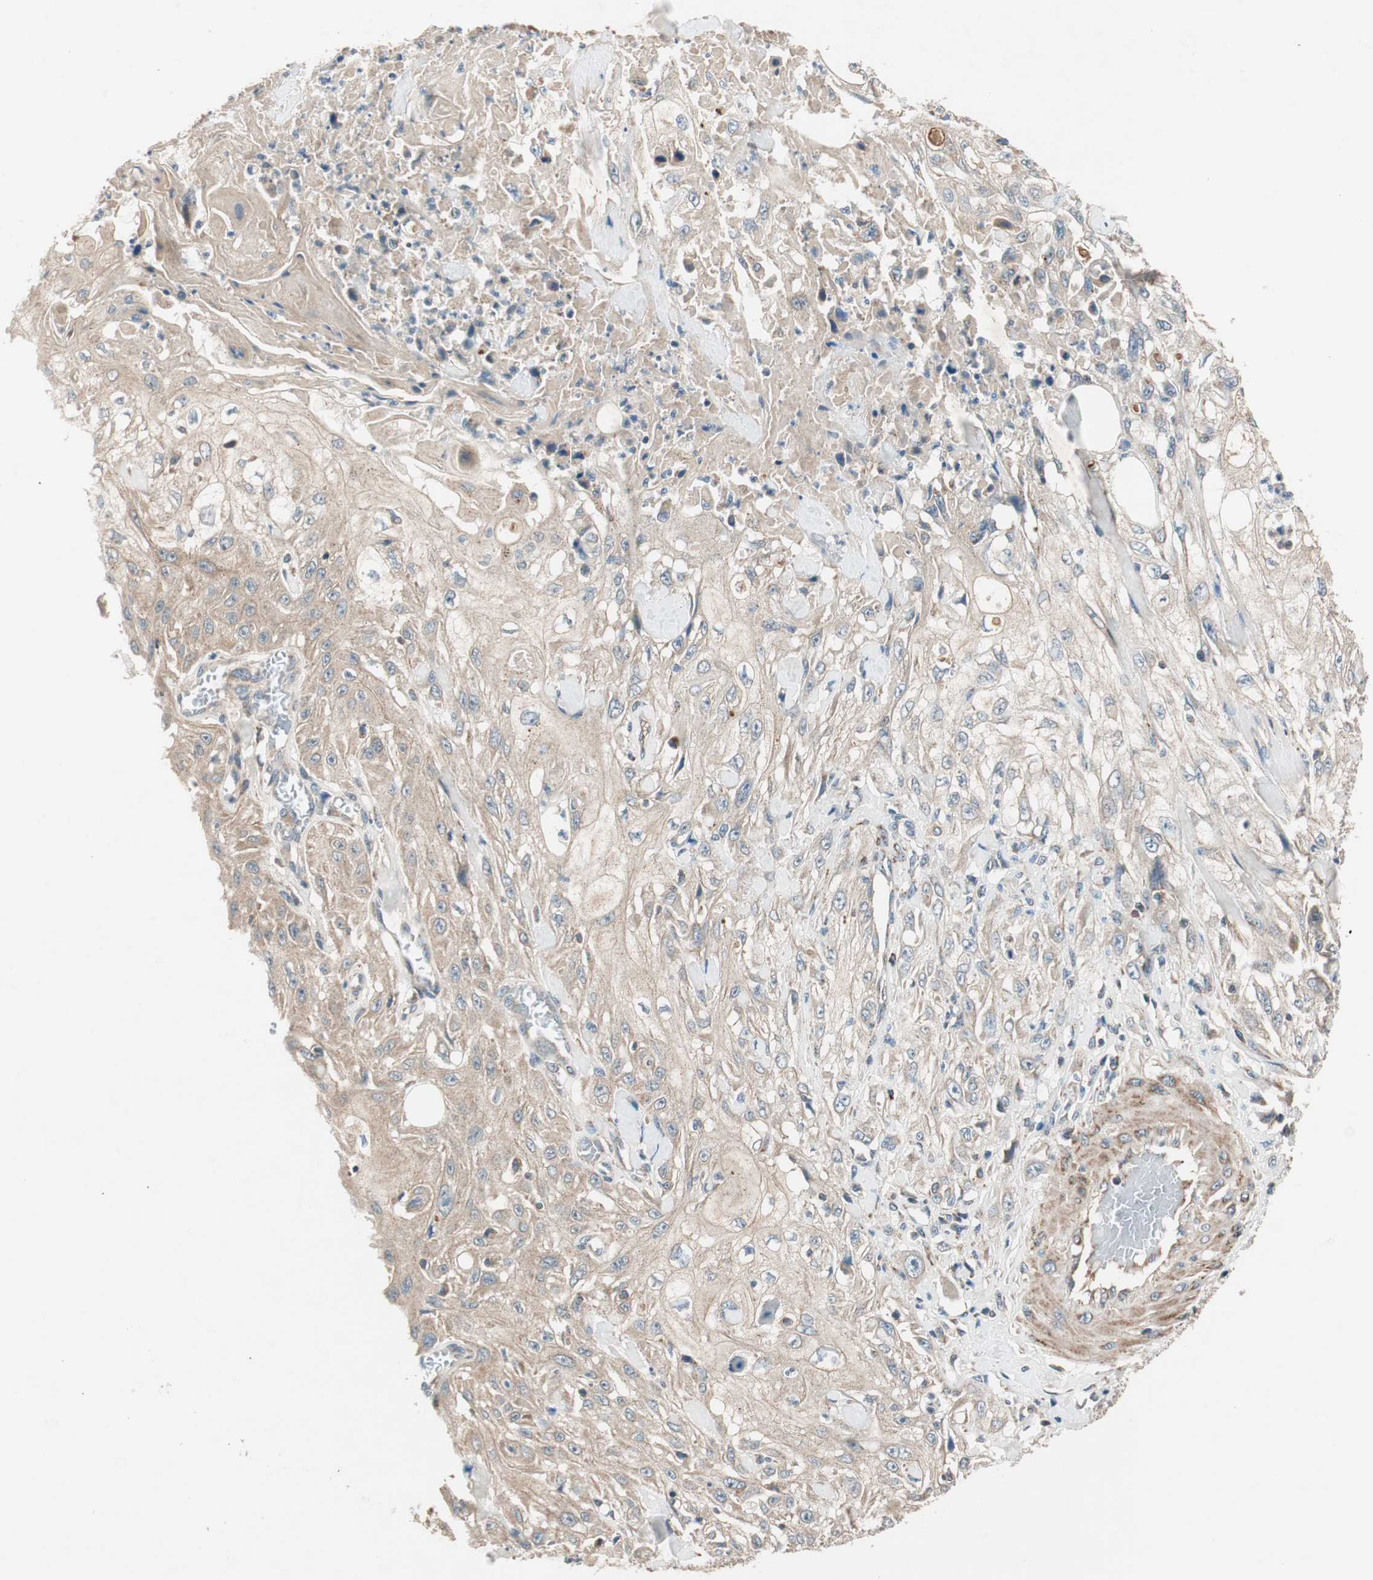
{"staining": {"intensity": "weak", "quantity": "25%-75%", "location": "cytoplasmic/membranous"}, "tissue": "skin cancer", "cell_type": "Tumor cells", "image_type": "cancer", "snomed": [{"axis": "morphology", "description": "Squamous cell carcinoma, NOS"}, {"axis": "morphology", "description": "Squamous cell carcinoma, metastatic, NOS"}, {"axis": "topography", "description": "Skin"}, {"axis": "topography", "description": "Lymph node"}], "caption": "A brown stain labels weak cytoplasmic/membranous staining of a protein in human skin cancer tumor cells.", "gene": "HPN", "patient": {"sex": "male", "age": 75}}